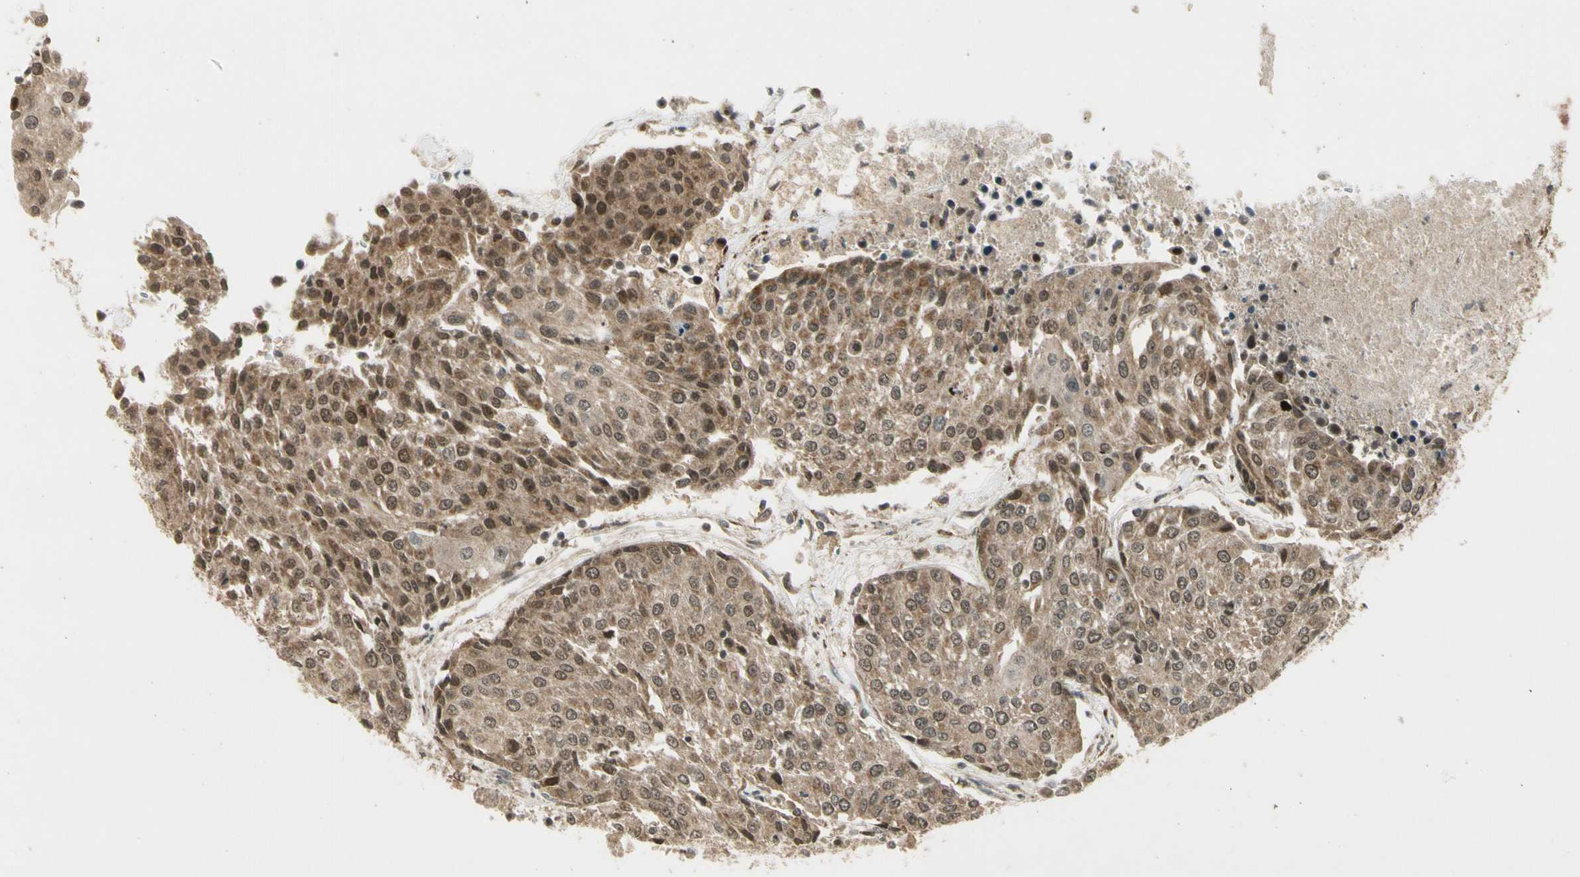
{"staining": {"intensity": "moderate", "quantity": ">75%", "location": "cytoplasmic/membranous,nuclear"}, "tissue": "urothelial cancer", "cell_type": "Tumor cells", "image_type": "cancer", "snomed": [{"axis": "morphology", "description": "Urothelial carcinoma, High grade"}, {"axis": "topography", "description": "Urinary bladder"}], "caption": "Immunohistochemistry photomicrograph of neoplastic tissue: human urothelial cancer stained using immunohistochemistry (IHC) displays medium levels of moderate protein expression localized specifically in the cytoplasmic/membranous and nuclear of tumor cells, appearing as a cytoplasmic/membranous and nuclear brown color.", "gene": "ZNF135", "patient": {"sex": "female", "age": 85}}